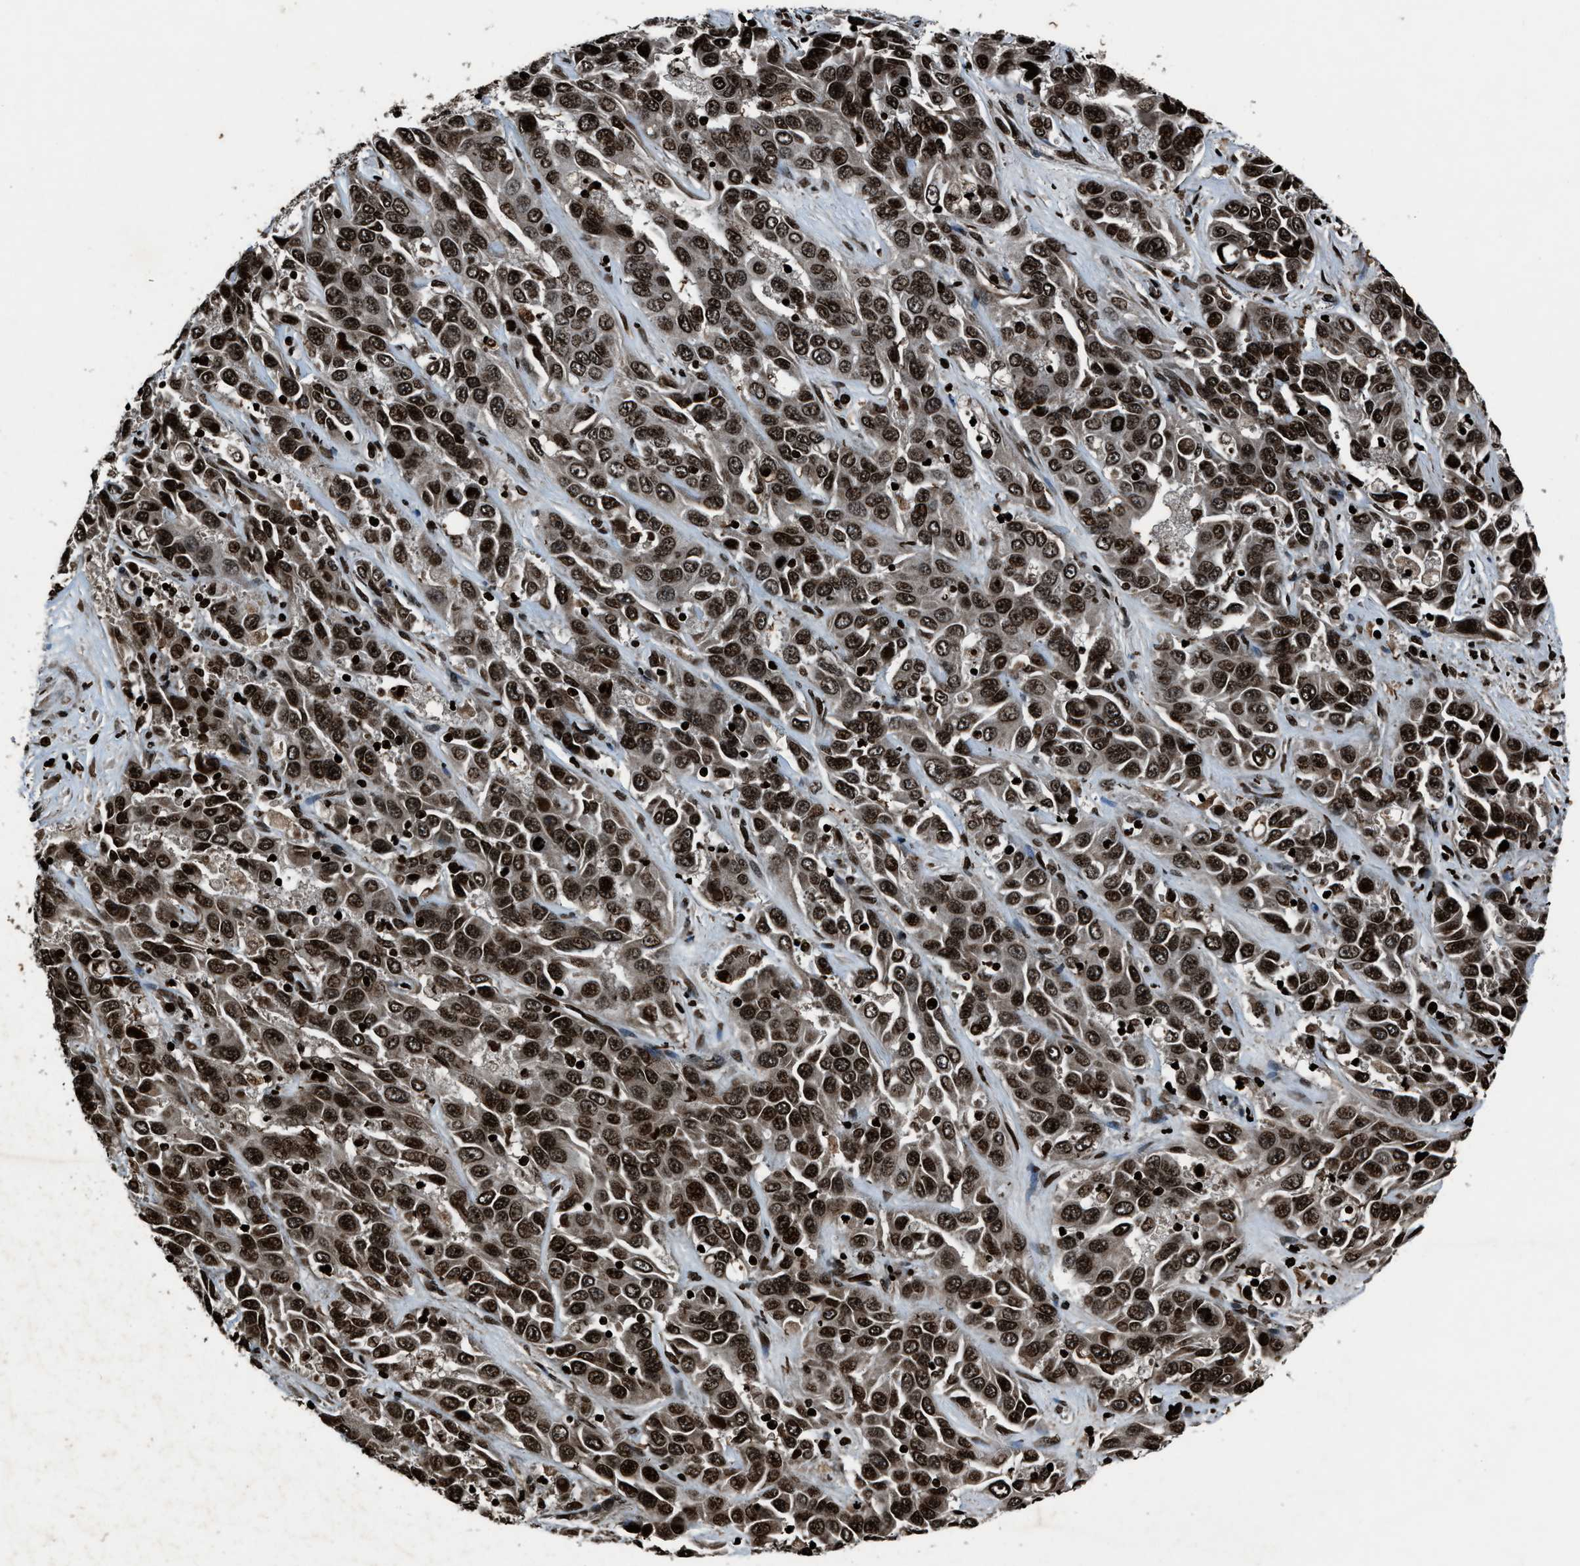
{"staining": {"intensity": "strong", "quantity": ">75%", "location": "nuclear"}, "tissue": "liver cancer", "cell_type": "Tumor cells", "image_type": "cancer", "snomed": [{"axis": "morphology", "description": "Cholangiocarcinoma"}, {"axis": "topography", "description": "Liver"}], "caption": "Tumor cells reveal high levels of strong nuclear staining in approximately >75% of cells in liver cancer (cholangiocarcinoma).", "gene": "H4C1", "patient": {"sex": "female", "age": 52}}